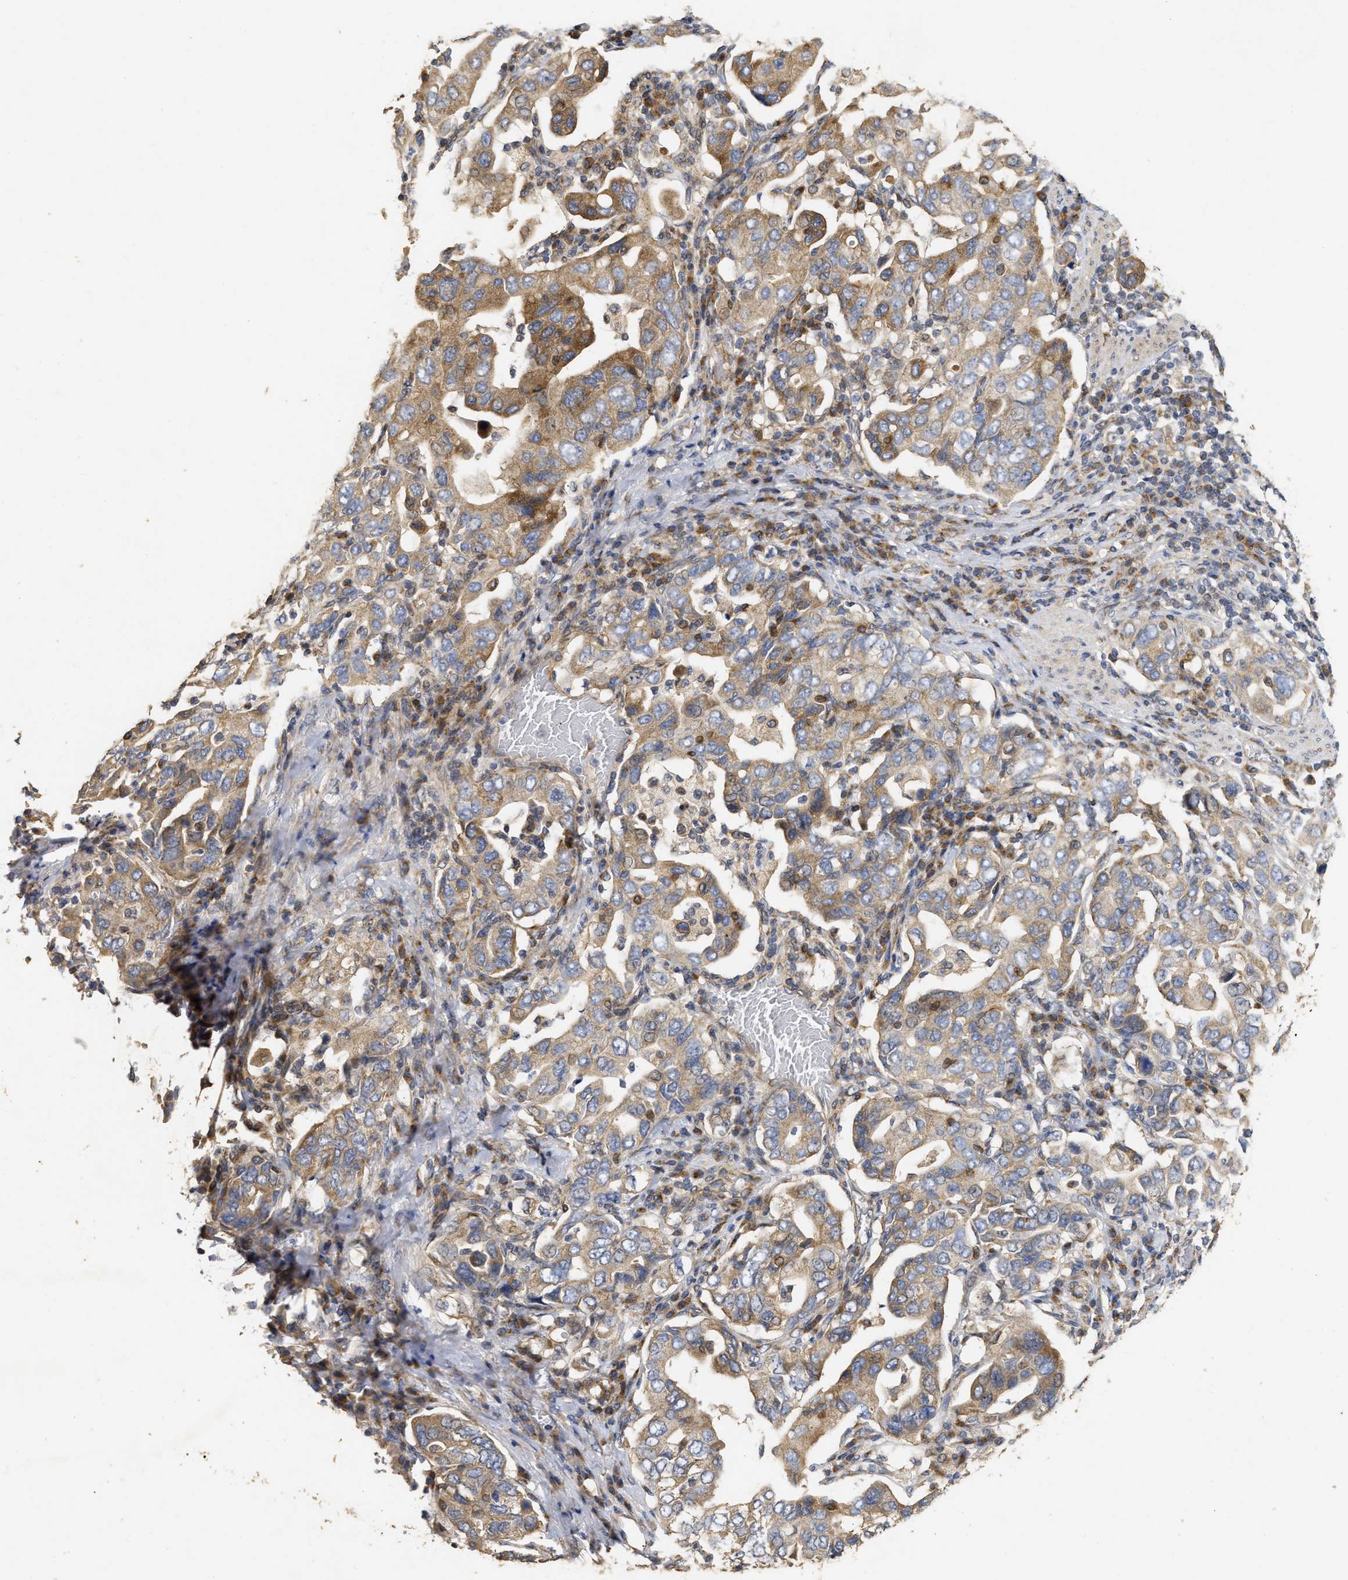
{"staining": {"intensity": "moderate", "quantity": ">75%", "location": "cytoplasmic/membranous"}, "tissue": "stomach cancer", "cell_type": "Tumor cells", "image_type": "cancer", "snomed": [{"axis": "morphology", "description": "Adenocarcinoma, NOS"}, {"axis": "topography", "description": "Stomach, upper"}], "caption": "Tumor cells show medium levels of moderate cytoplasmic/membranous staining in about >75% of cells in human stomach adenocarcinoma.", "gene": "NAV1", "patient": {"sex": "male", "age": 62}}